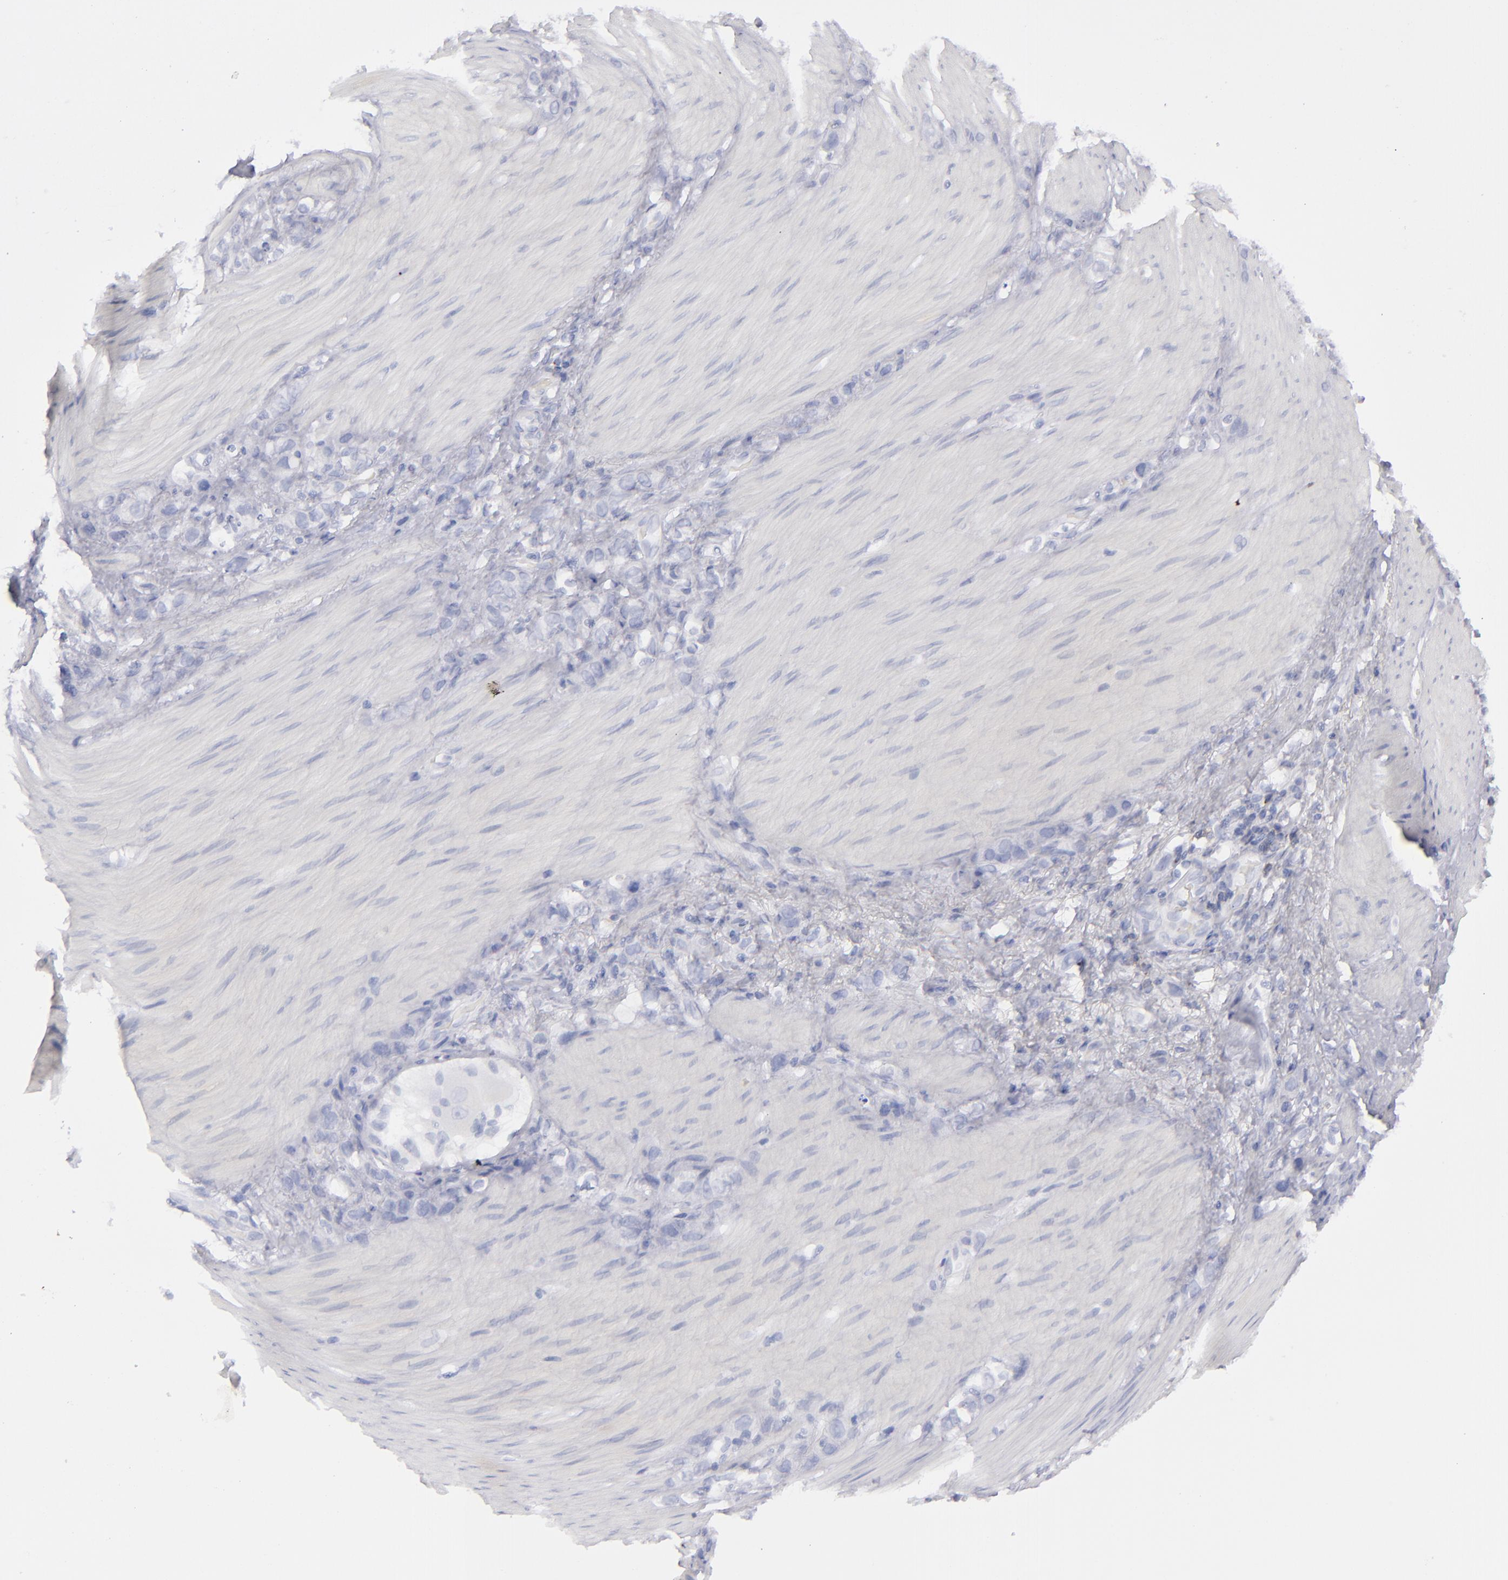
{"staining": {"intensity": "negative", "quantity": "none", "location": "none"}, "tissue": "stomach cancer", "cell_type": "Tumor cells", "image_type": "cancer", "snomed": [{"axis": "morphology", "description": "Normal tissue, NOS"}, {"axis": "morphology", "description": "Adenocarcinoma, NOS"}, {"axis": "morphology", "description": "Adenocarcinoma, High grade"}, {"axis": "topography", "description": "Stomach, upper"}, {"axis": "topography", "description": "Stomach"}], "caption": "Immunohistochemistry image of neoplastic tissue: stomach cancer (adenocarcinoma (high-grade)) stained with DAB demonstrates no significant protein staining in tumor cells. Nuclei are stained in blue.", "gene": "CD22", "patient": {"sex": "female", "age": 65}}